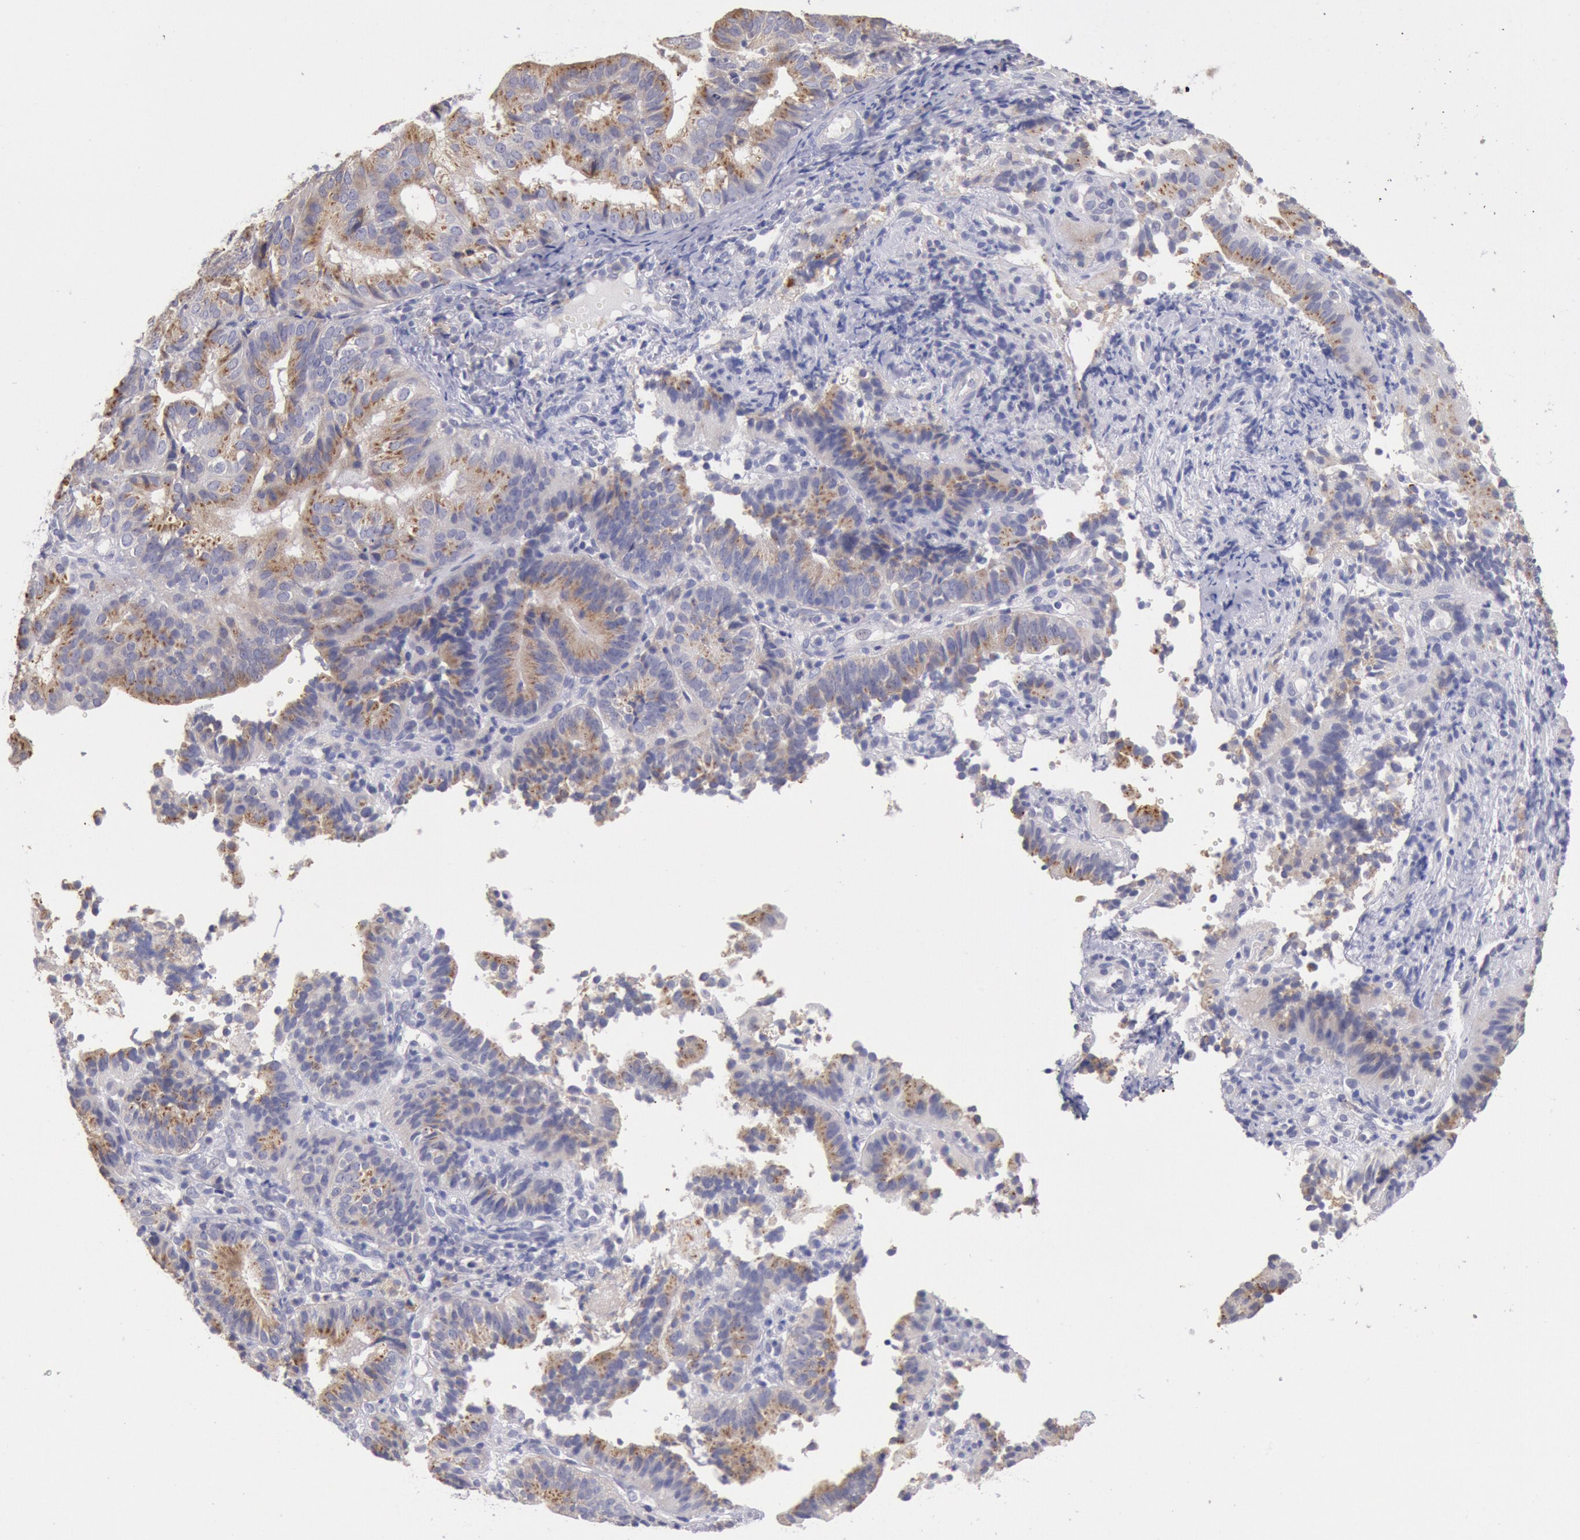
{"staining": {"intensity": "weak", "quantity": ">75%", "location": "cytoplasmic/membranous"}, "tissue": "cervical cancer", "cell_type": "Tumor cells", "image_type": "cancer", "snomed": [{"axis": "morphology", "description": "Adenocarcinoma, NOS"}, {"axis": "topography", "description": "Cervix"}], "caption": "The micrograph displays immunohistochemical staining of cervical cancer (adenocarcinoma). There is weak cytoplasmic/membranous expression is present in about >75% of tumor cells.", "gene": "GAL3ST1", "patient": {"sex": "female", "age": 60}}